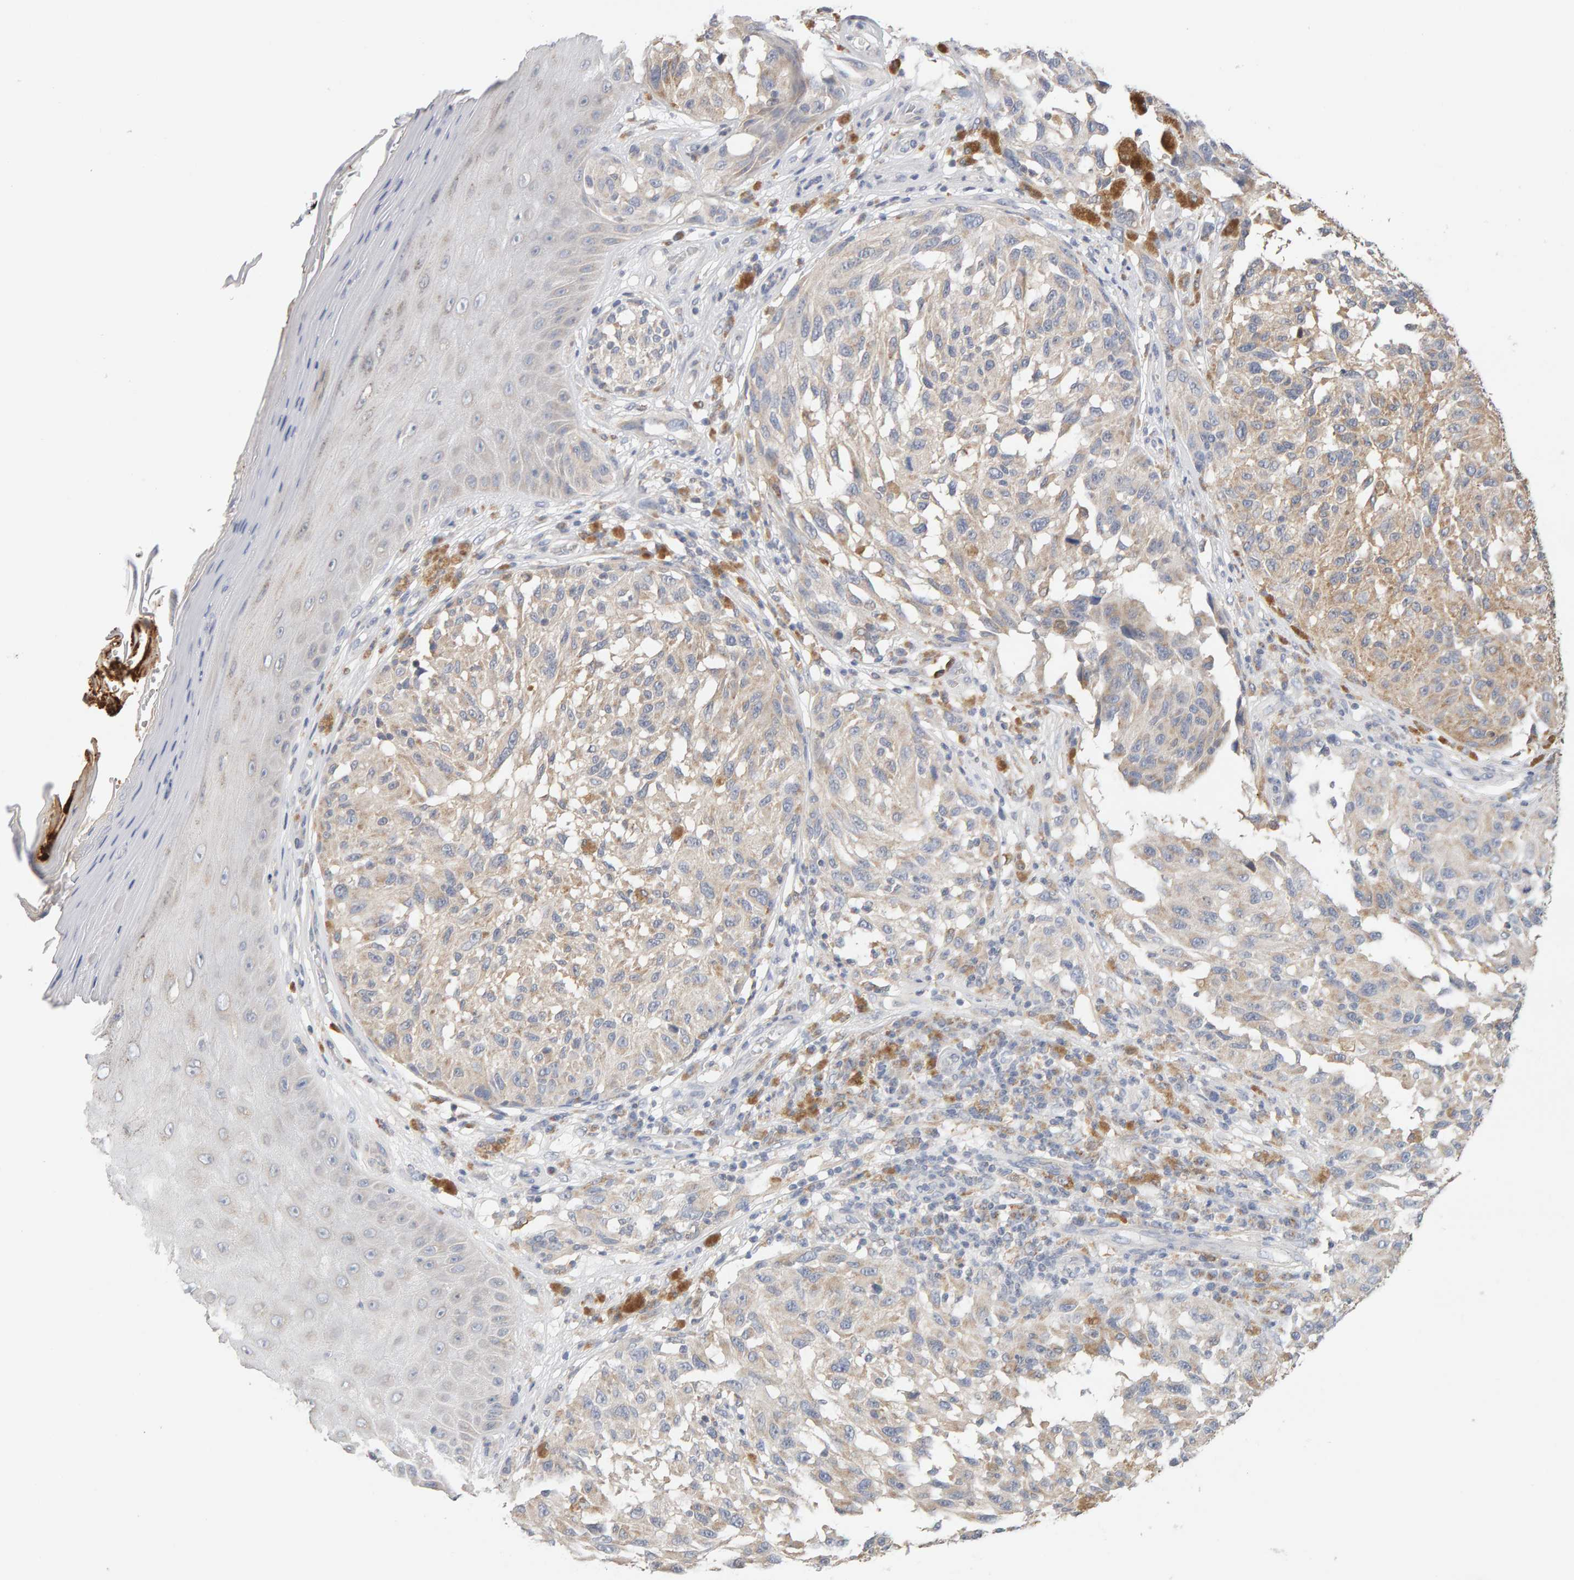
{"staining": {"intensity": "weak", "quantity": ">75%", "location": "cytoplasmic/membranous"}, "tissue": "melanoma", "cell_type": "Tumor cells", "image_type": "cancer", "snomed": [{"axis": "morphology", "description": "Malignant melanoma, NOS"}, {"axis": "topography", "description": "Skin"}], "caption": "Malignant melanoma stained with a brown dye demonstrates weak cytoplasmic/membranous positive positivity in approximately >75% of tumor cells.", "gene": "SGPL1", "patient": {"sex": "female", "age": 73}}